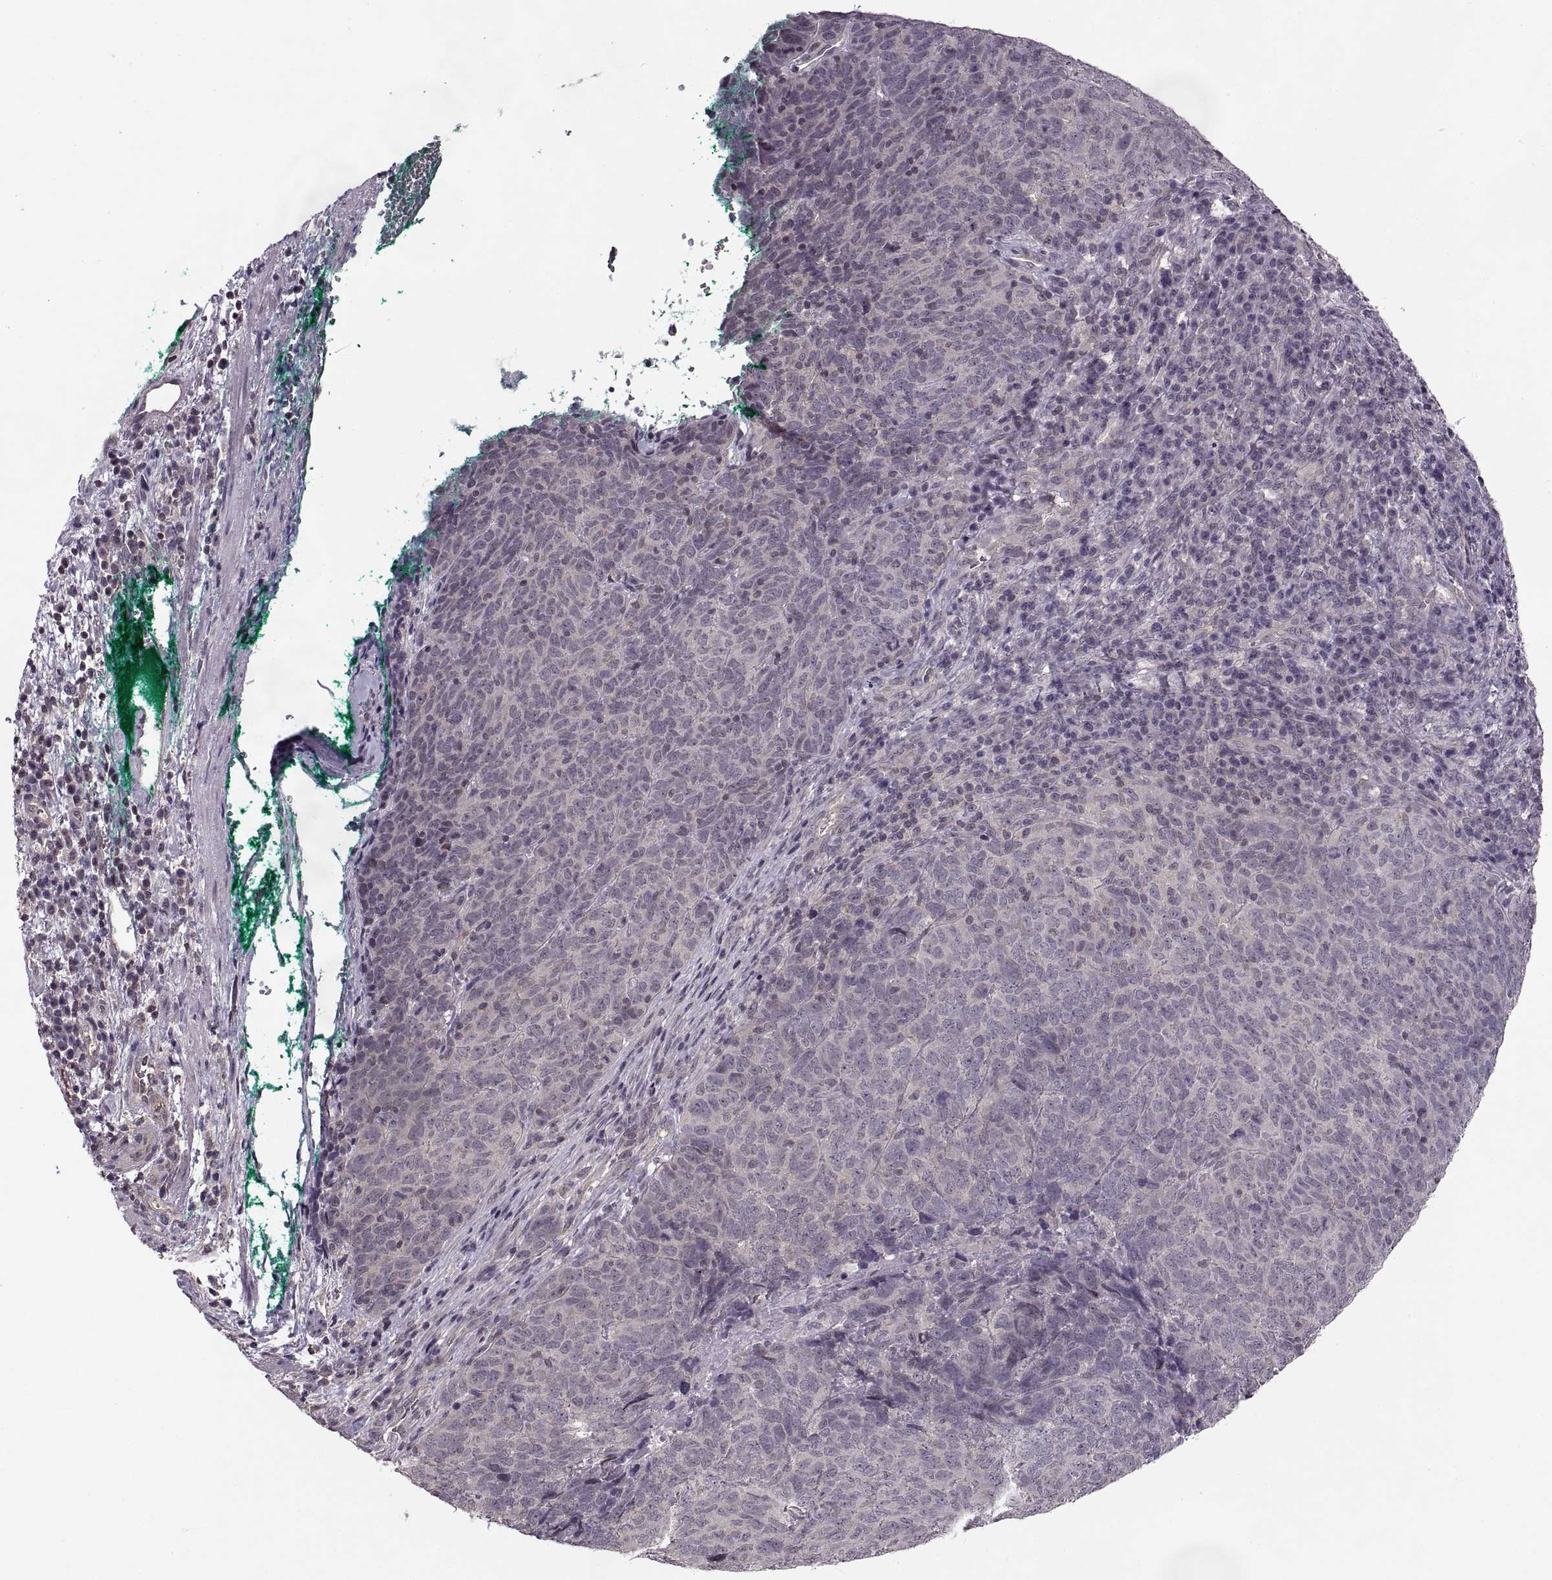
{"staining": {"intensity": "negative", "quantity": "none", "location": "none"}, "tissue": "skin cancer", "cell_type": "Tumor cells", "image_type": "cancer", "snomed": [{"axis": "morphology", "description": "Squamous cell carcinoma, NOS"}, {"axis": "topography", "description": "Skin"}, {"axis": "topography", "description": "Anal"}], "caption": "Human skin squamous cell carcinoma stained for a protein using immunohistochemistry exhibits no positivity in tumor cells.", "gene": "LUZP2", "patient": {"sex": "female", "age": 51}}